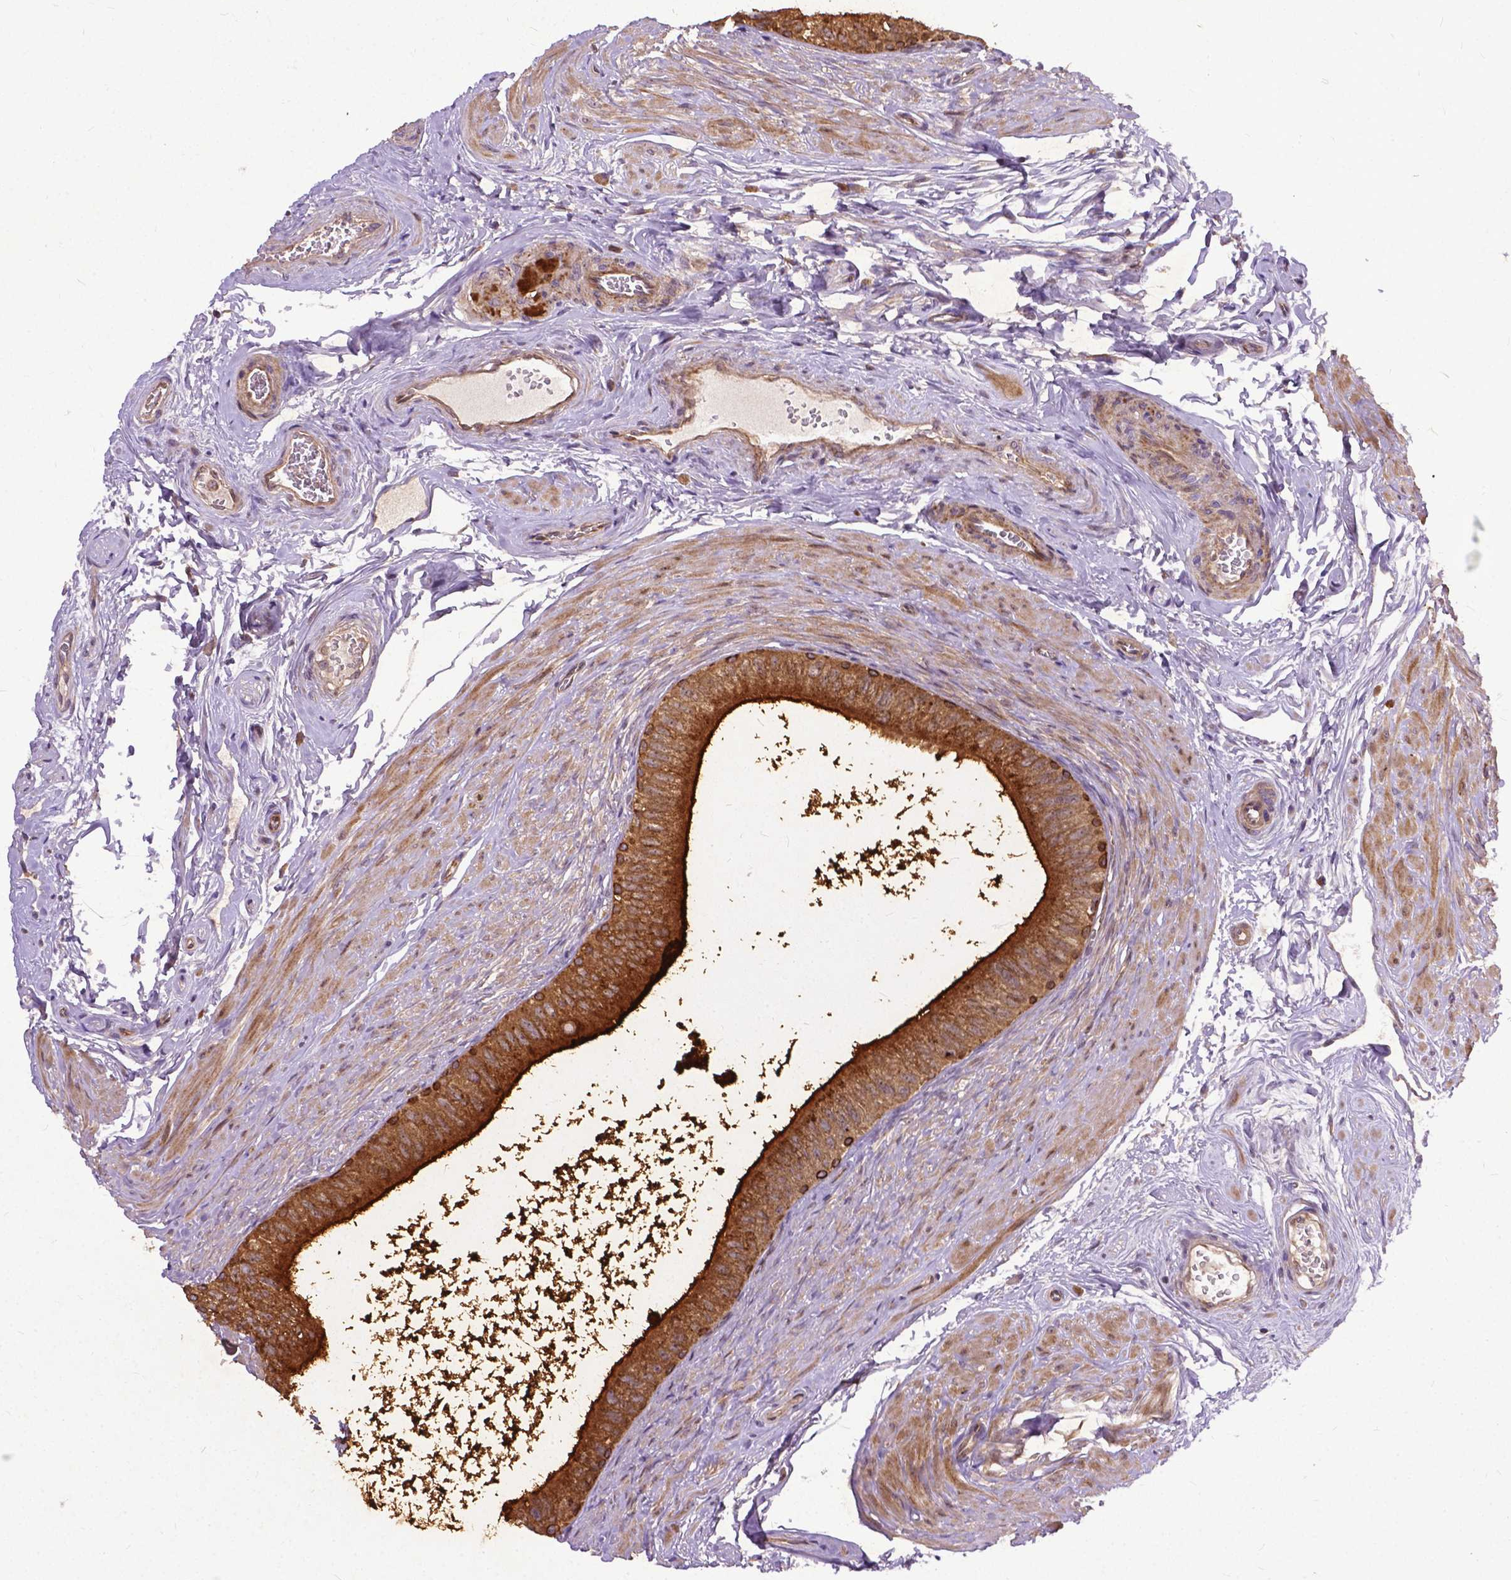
{"staining": {"intensity": "strong", "quantity": ">75%", "location": "cytoplasmic/membranous"}, "tissue": "epididymis", "cell_type": "Glandular cells", "image_type": "normal", "snomed": [{"axis": "morphology", "description": "Normal tissue, NOS"}, {"axis": "topography", "description": "Epididymis"}], "caption": "About >75% of glandular cells in benign epididymis show strong cytoplasmic/membranous protein expression as visualized by brown immunohistochemical staining.", "gene": "PARP3", "patient": {"sex": "male", "age": 36}}